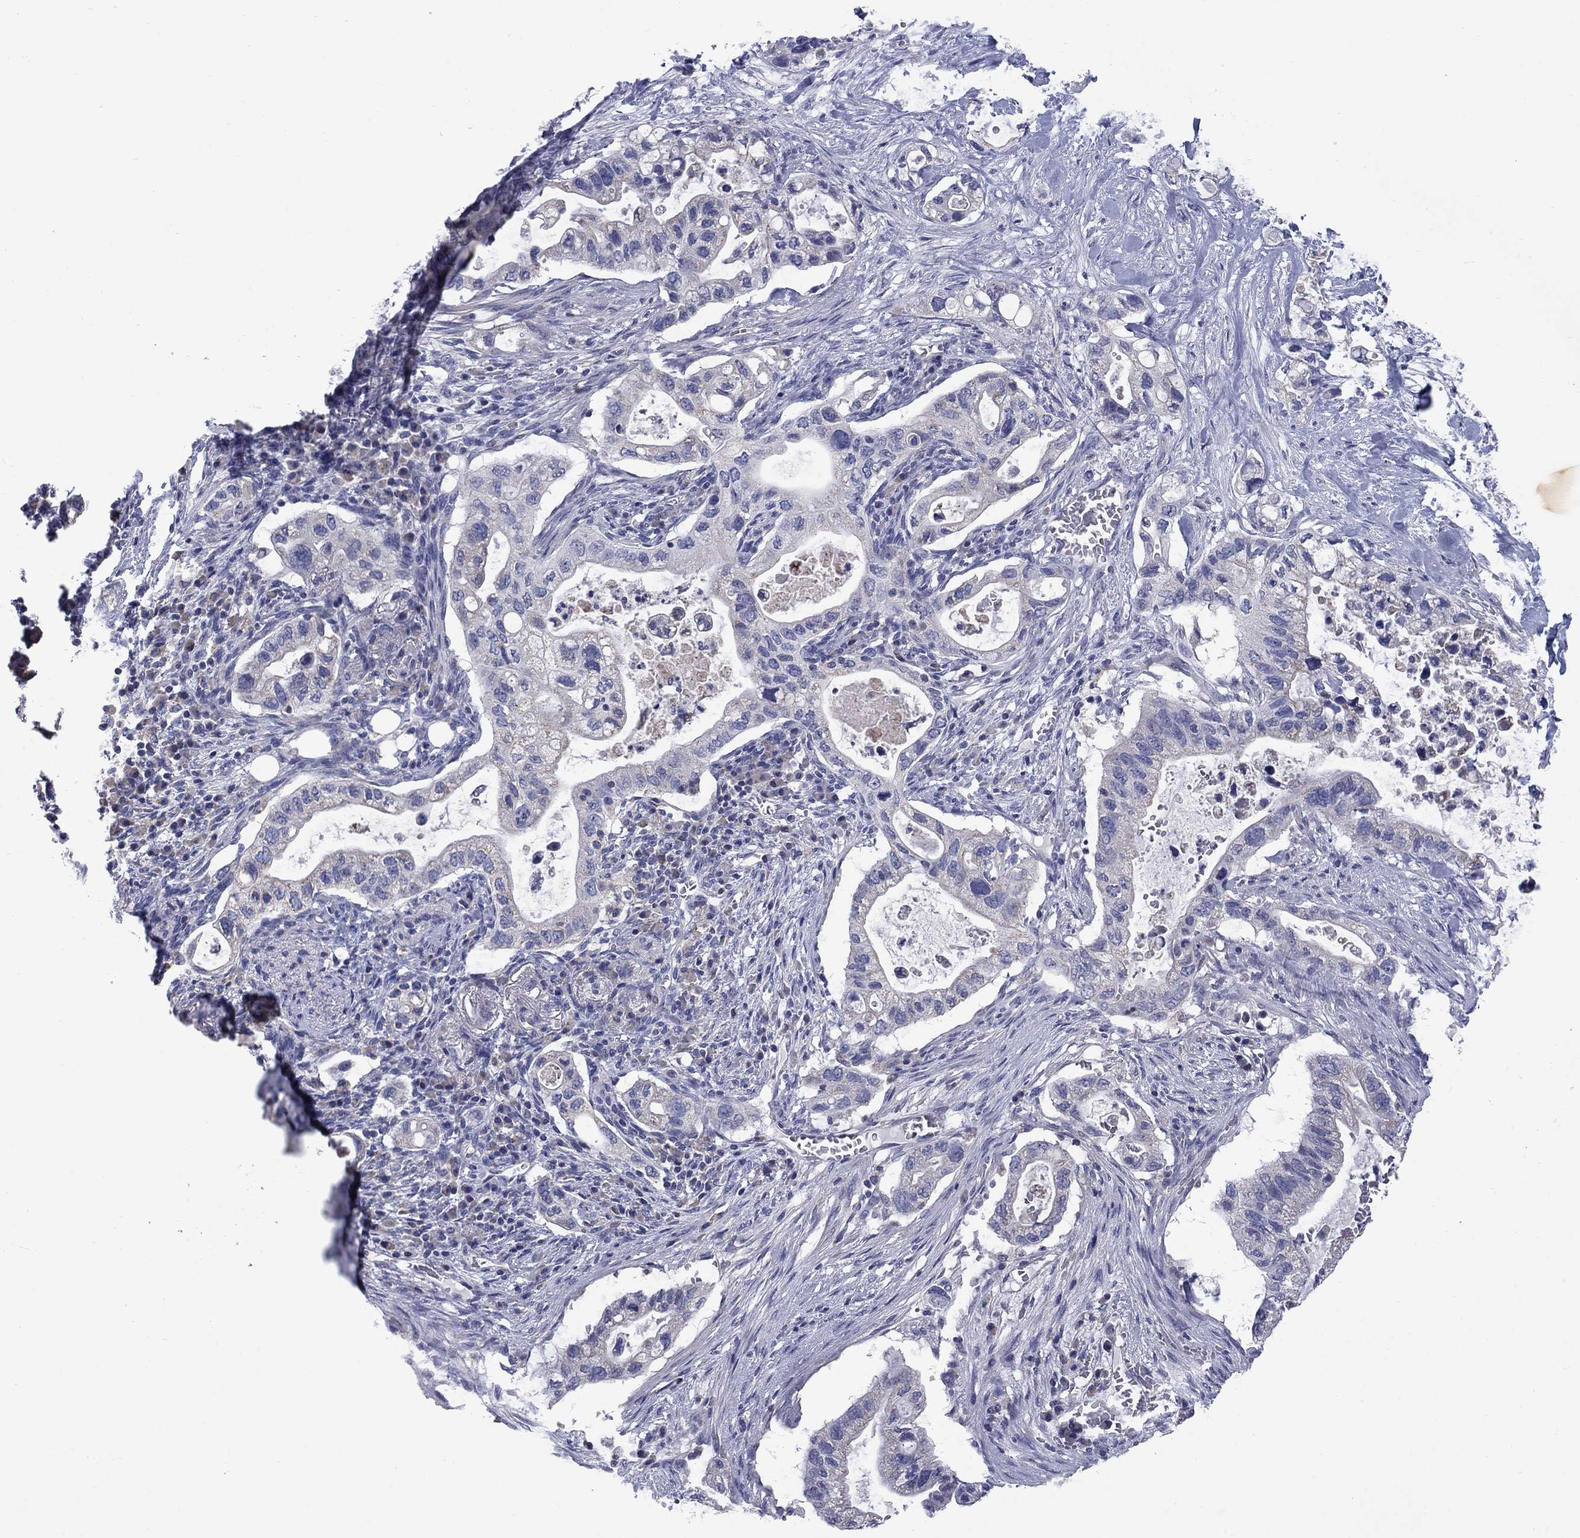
{"staining": {"intensity": "negative", "quantity": "none", "location": "none"}, "tissue": "pancreatic cancer", "cell_type": "Tumor cells", "image_type": "cancer", "snomed": [{"axis": "morphology", "description": "Adenocarcinoma, NOS"}, {"axis": "topography", "description": "Pancreas"}], "caption": "IHC image of human pancreatic adenocarcinoma stained for a protein (brown), which displays no staining in tumor cells. (DAB immunohistochemistry (IHC) visualized using brightfield microscopy, high magnification).", "gene": "FRK", "patient": {"sex": "female", "age": 72}}